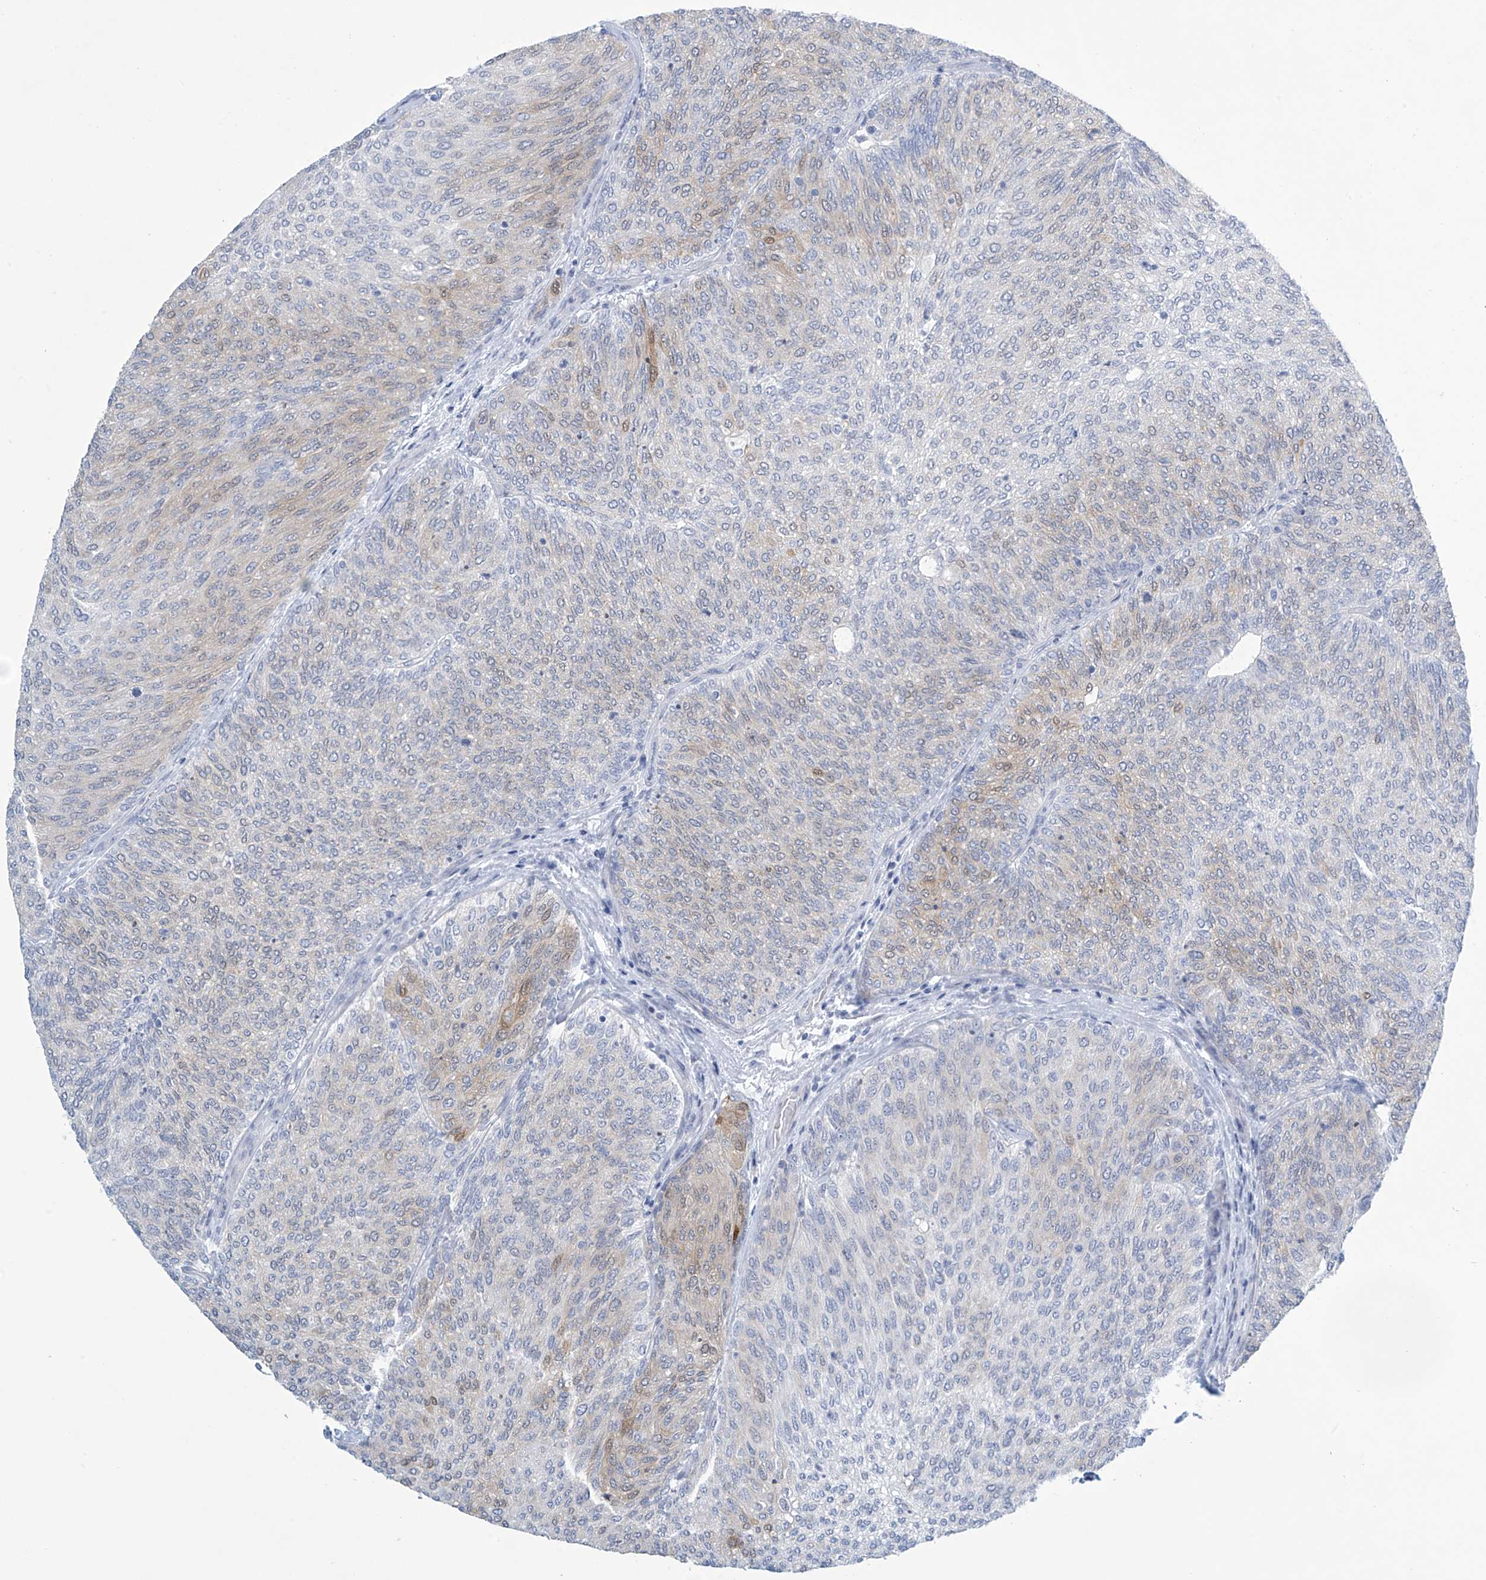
{"staining": {"intensity": "weak", "quantity": "<25%", "location": "cytoplasmic/membranous"}, "tissue": "urothelial cancer", "cell_type": "Tumor cells", "image_type": "cancer", "snomed": [{"axis": "morphology", "description": "Urothelial carcinoma, Low grade"}, {"axis": "topography", "description": "Urinary bladder"}], "caption": "This is an immunohistochemistry image of human urothelial cancer. There is no staining in tumor cells.", "gene": "SLC35A5", "patient": {"sex": "female", "age": 79}}